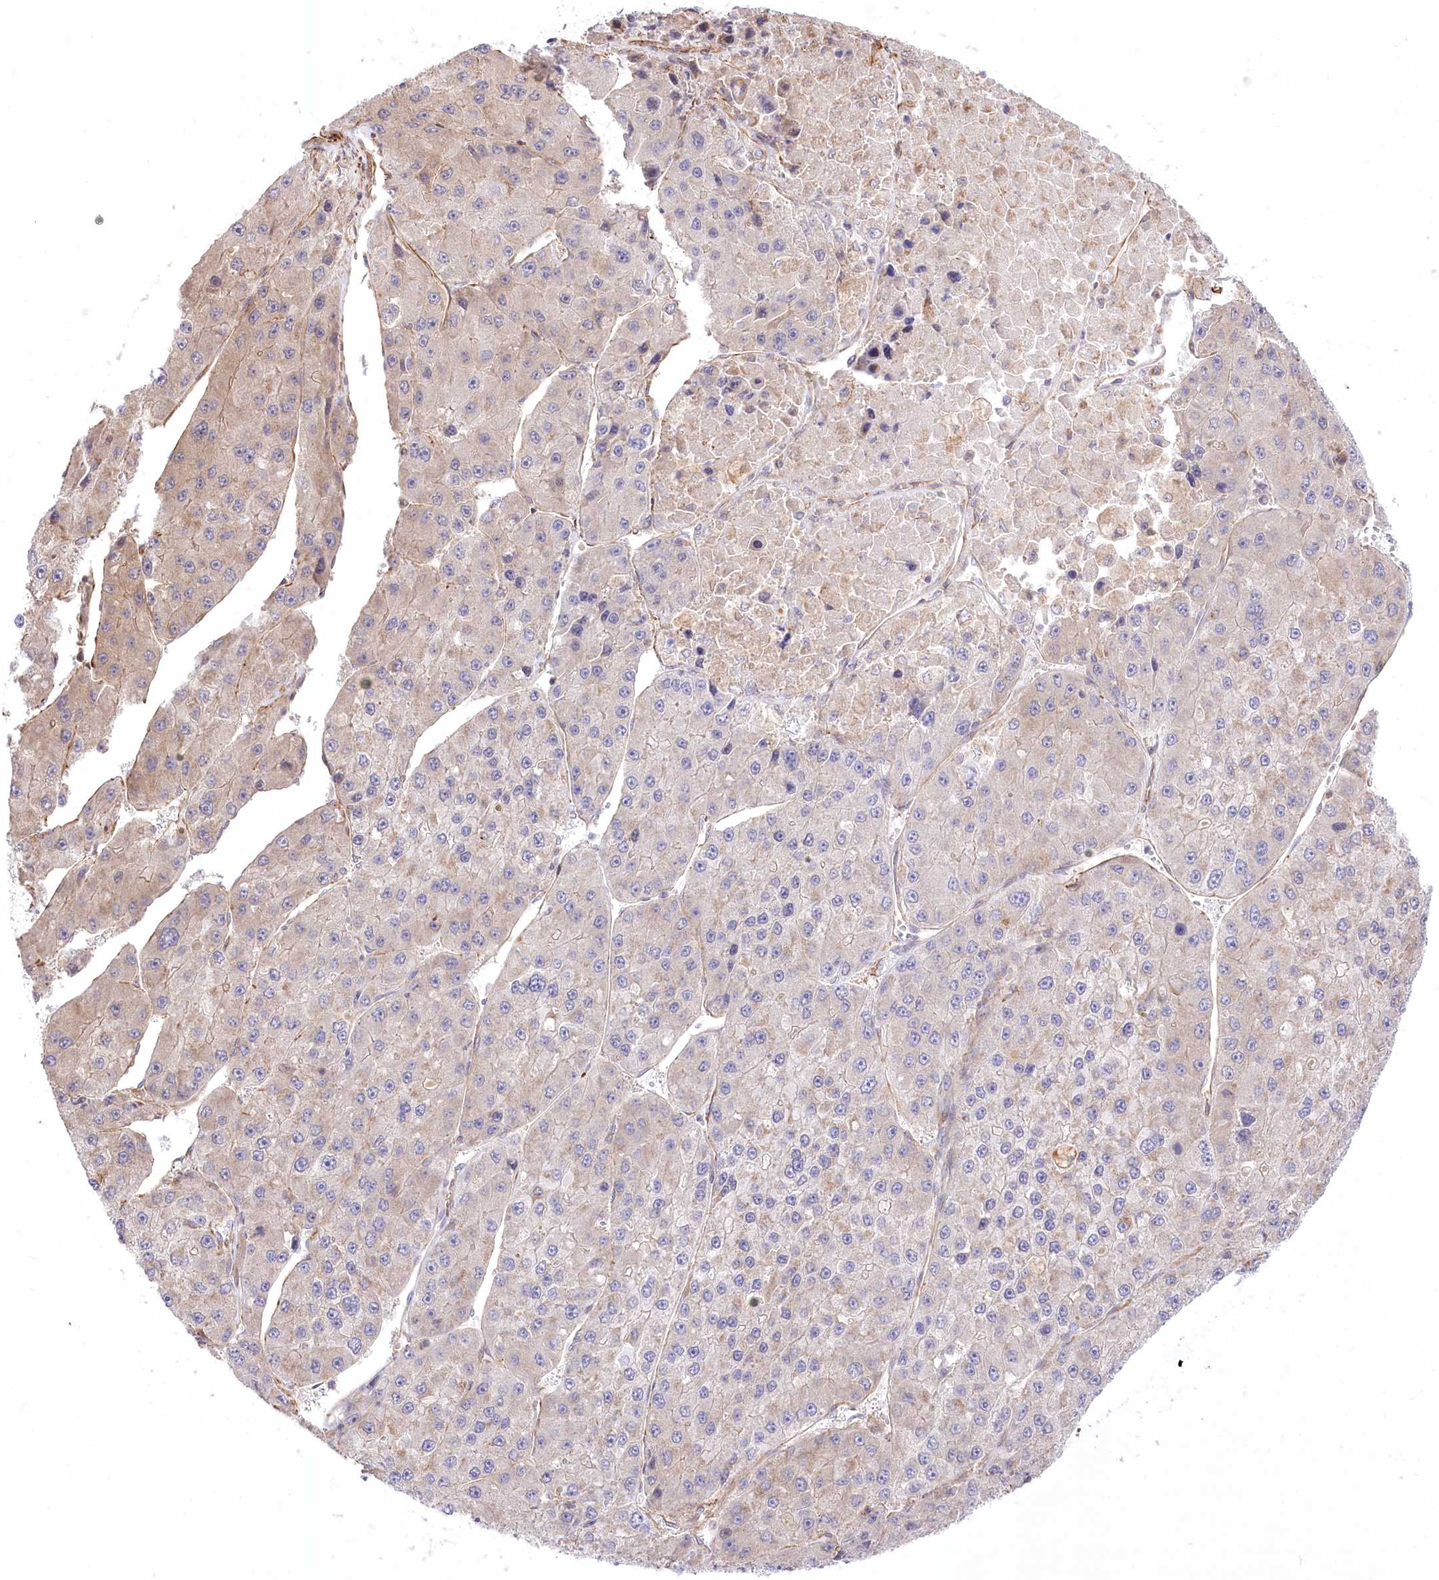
{"staining": {"intensity": "weak", "quantity": "<25%", "location": "cytoplasmic/membranous"}, "tissue": "liver cancer", "cell_type": "Tumor cells", "image_type": "cancer", "snomed": [{"axis": "morphology", "description": "Carcinoma, Hepatocellular, NOS"}, {"axis": "topography", "description": "Liver"}], "caption": "Immunohistochemistry micrograph of neoplastic tissue: liver hepatocellular carcinoma stained with DAB displays no significant protein expression in tumor cells.", "gene": "TTC1", "patient": {"sex": "female", "age": 73}}